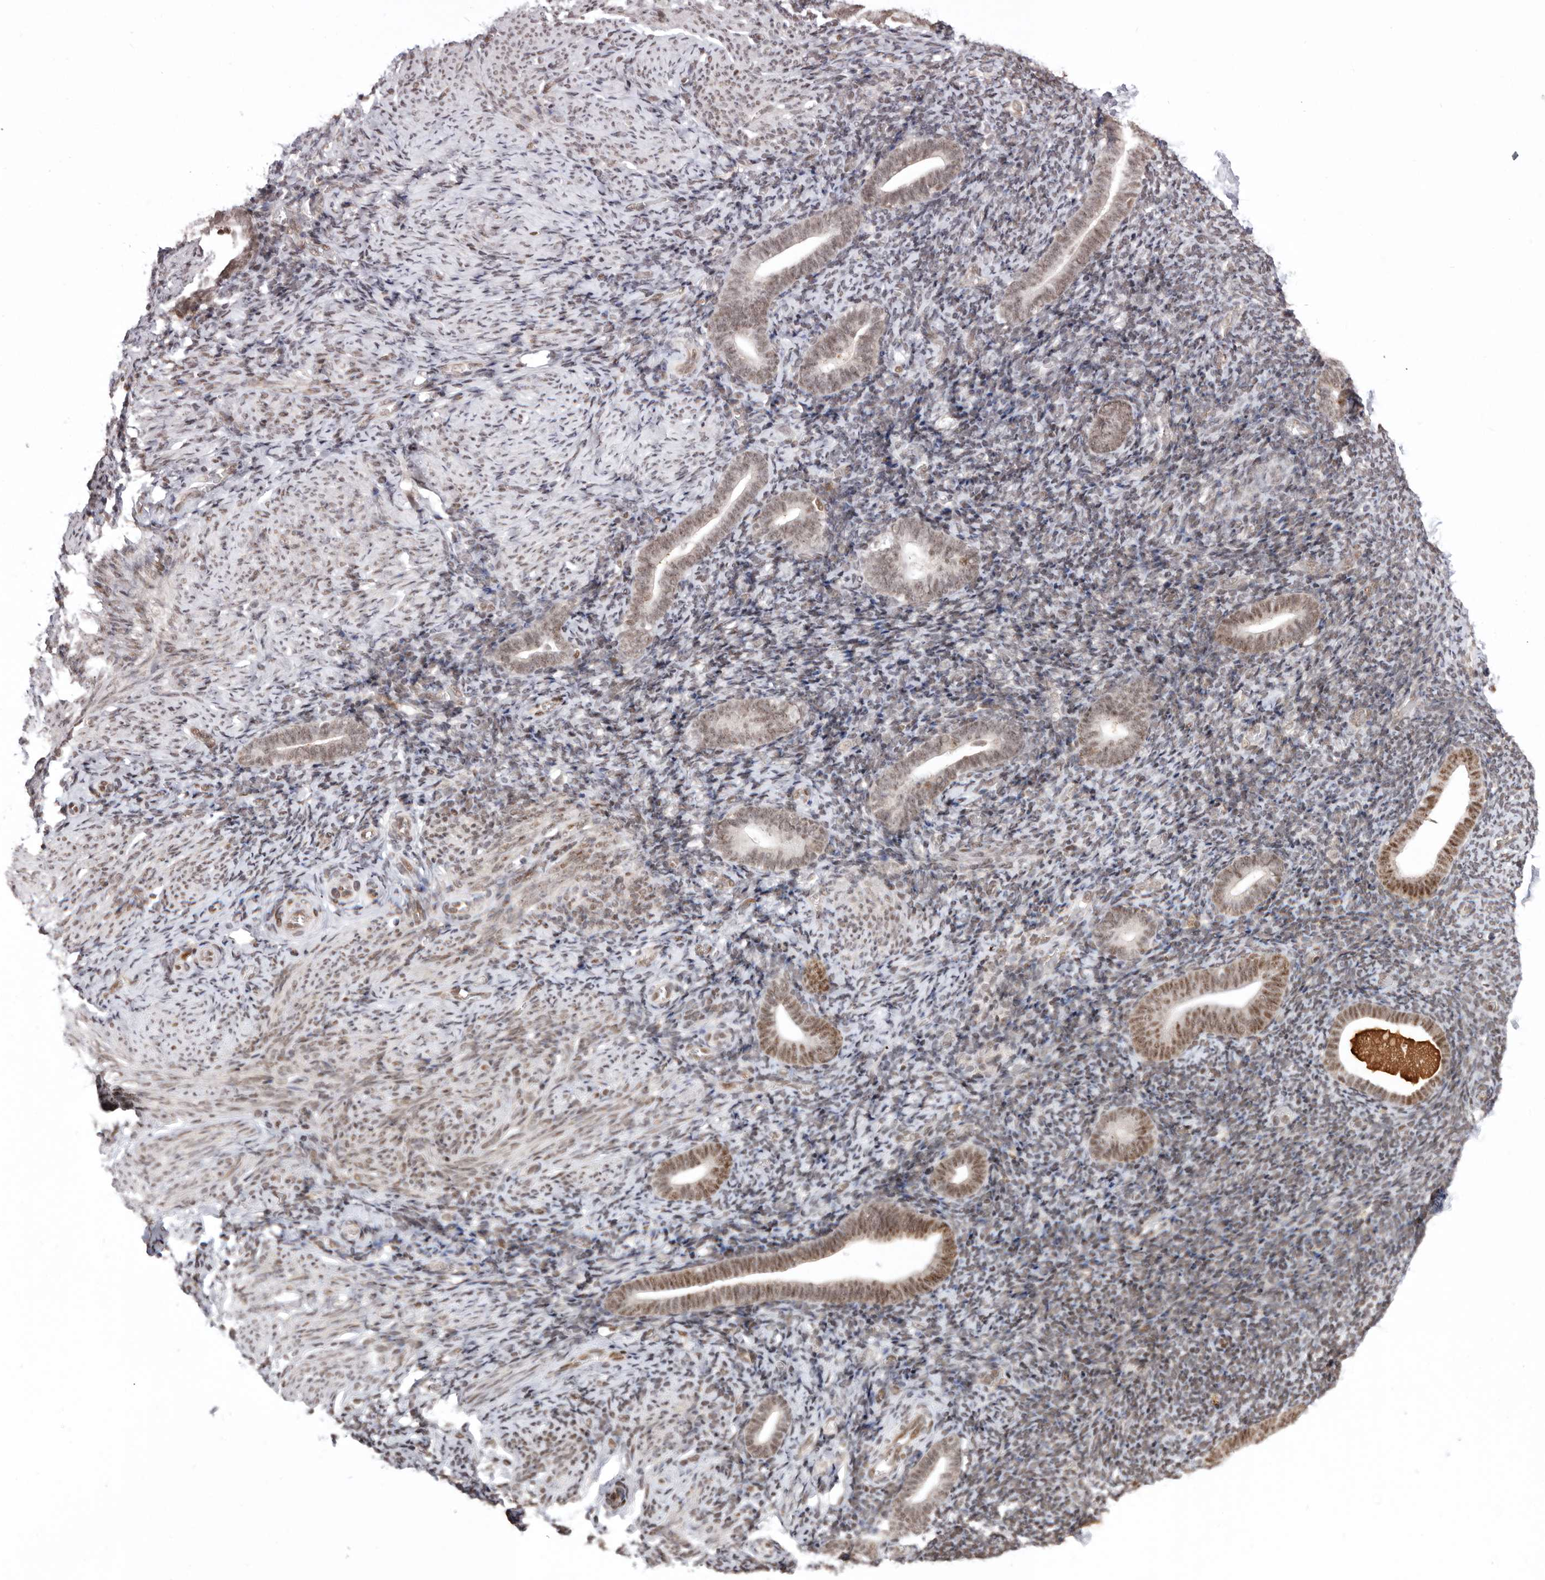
{"staining": {"intensity": "moderate", "quantity": ">75%", "location": "nuclear"}, "tissue": "endometrium", "cell_type": "Cells in endometrial stroma", "image_type": "normal", "snomed": [{"axis": "morphology", "description": "Normal tissue, NOS"}, {"axis": "topography", "description": "Endometrium"}], "caption": "Endometrium stained with DAB (3,3'-diaminobenzidine) immunohistochemistry (IHC) exhibits medium levels of moderate nuclear expression in approximately >75% of cells in endometrial stroma. (brown staining indicates protein expression, while blue staining denotes nuclei).", "gene": "CHTOP", "patient": {"sex": "female", "age": 51}}